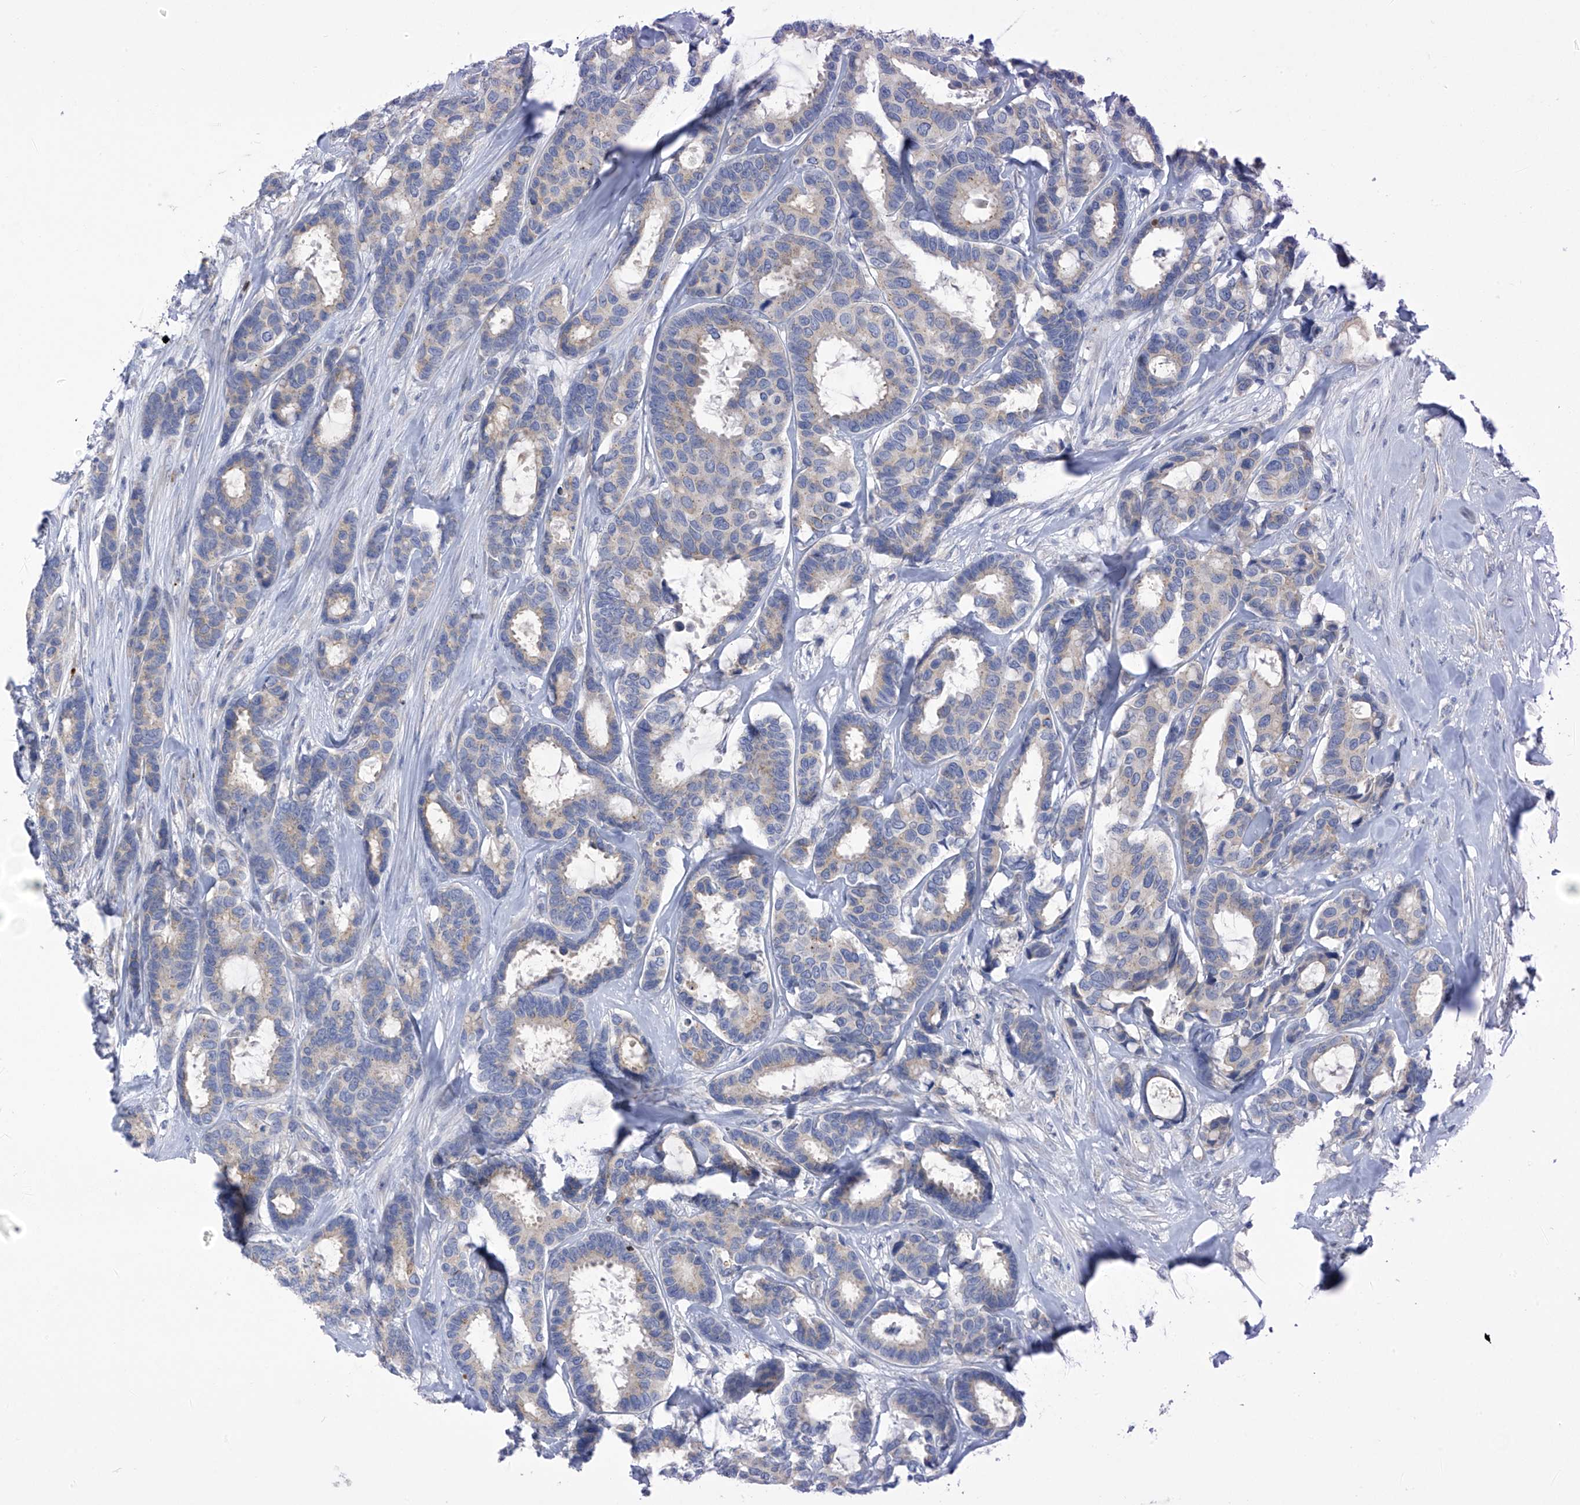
{"staining": {"intensity": "weak", "quantity": "25%-75%", "location": "cytoplasmic/membranous"}, "tissue": "breast cancer", "cell_type": "Tumor cells", "image_type": "cancer", "snomed": [{"axis": "morphology", "description": "Duct carcinoma"}, {"axis": "topography", "description": "Breast"}], "caption": "Tumor cells display low levels of weak cytoplasmic/membranous expression in about 25%-75% of cells in breast cancer (invasive ductal carcinoma). (brown staining indicates protein expression, while blue staining denotes nuclei).", "gene": "SLCO4A1", "patient": {"sex": "female", "age": 87}}